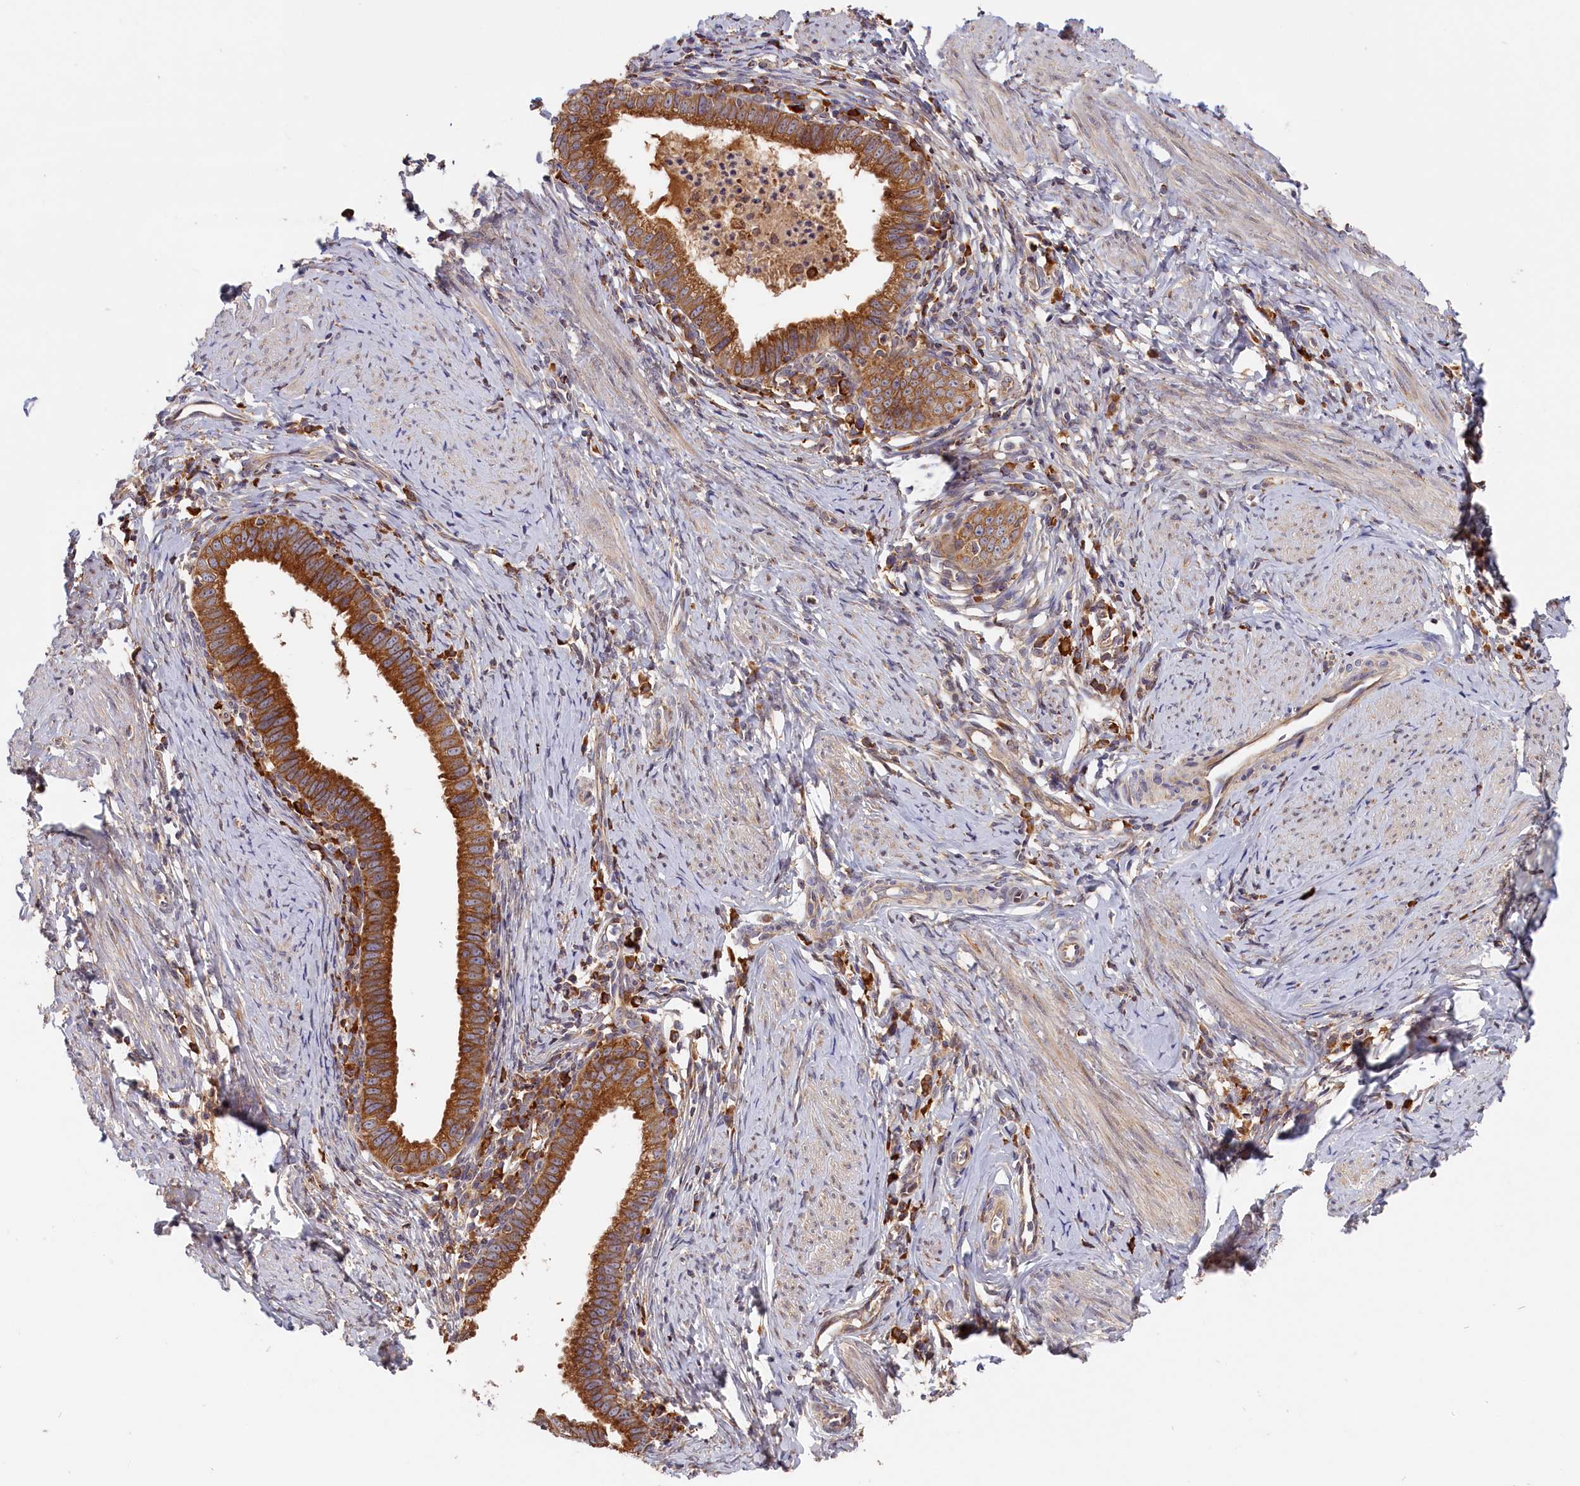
{"staining": {"intensity": "strong", "quantity": ">75%", "location": "cytoplasmic/membranous"}, "tissue": "cervical cancer", "cell_type": "Tumor cells", "image_type": "cancer", "snomed": [{"axis": "morphology", "description": "Adenocarcinoma, NOS"}, {"axis": "topography", "description": "Cervix"}], "caption": "Strong cytoplasmic/membranous positivity is appreciated in about >75% of tumor cells in cervical cancer.", "gene": "CEP44", "patient": {"sex": "female", "age": 36}}